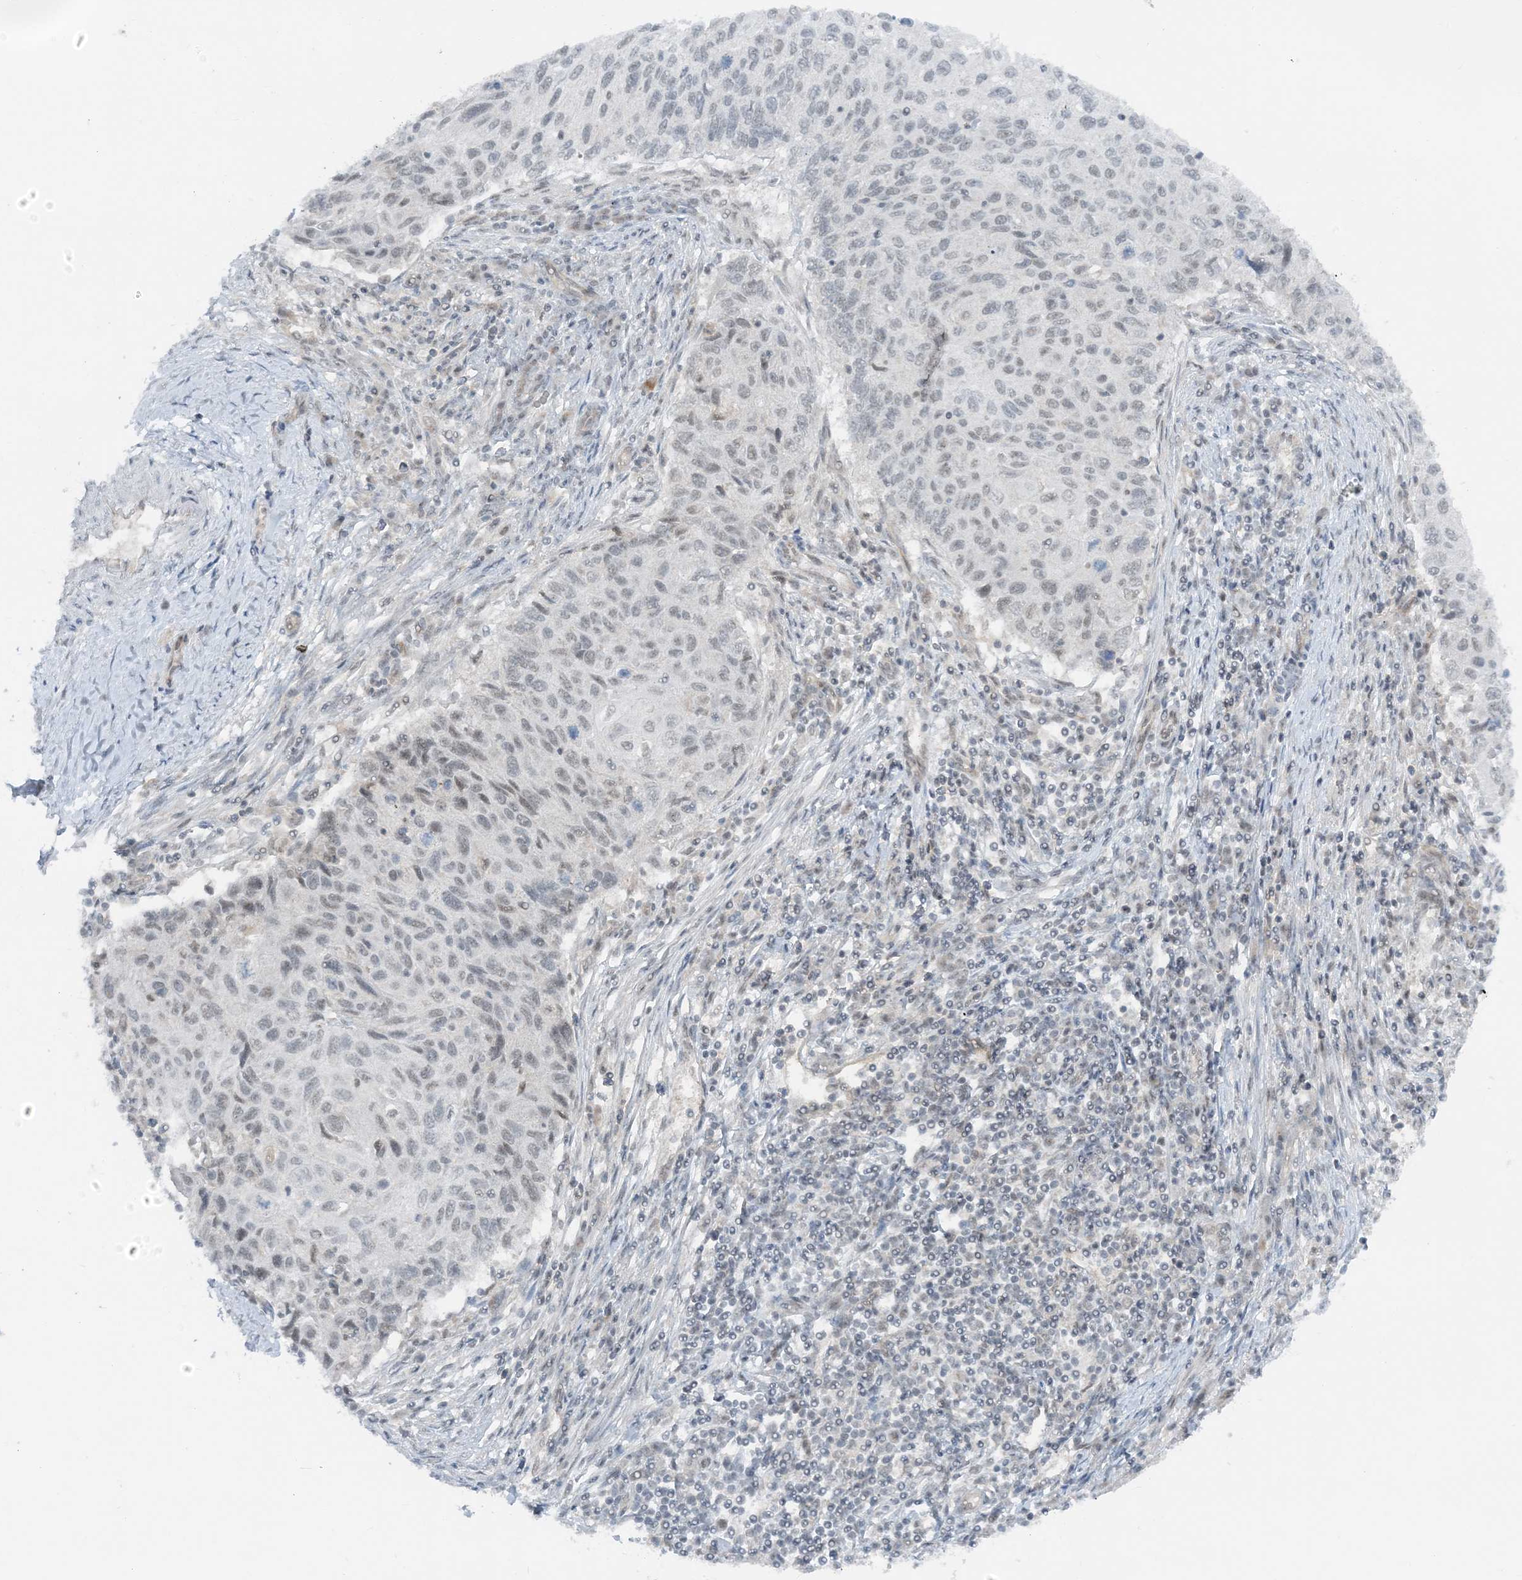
{"staining": {"intensity": "negative", "quantity": "none", "location": "none"}, "tissue": "cervical cancer", "cell_type": "Tumor cells", "image_type": "cancer", "snomed": [{"axis": "morphology", "description": "Squamous cell carcinoma, NOS"}, {"axis": "topography", "description": "Cervix"}], "caption": "IHC of human cervical cancer (squamous cell carcinoma) displays no positivity in tumor cells.", "gene": "ATP11A", "patient": {"sex": "female", "age": 70}}